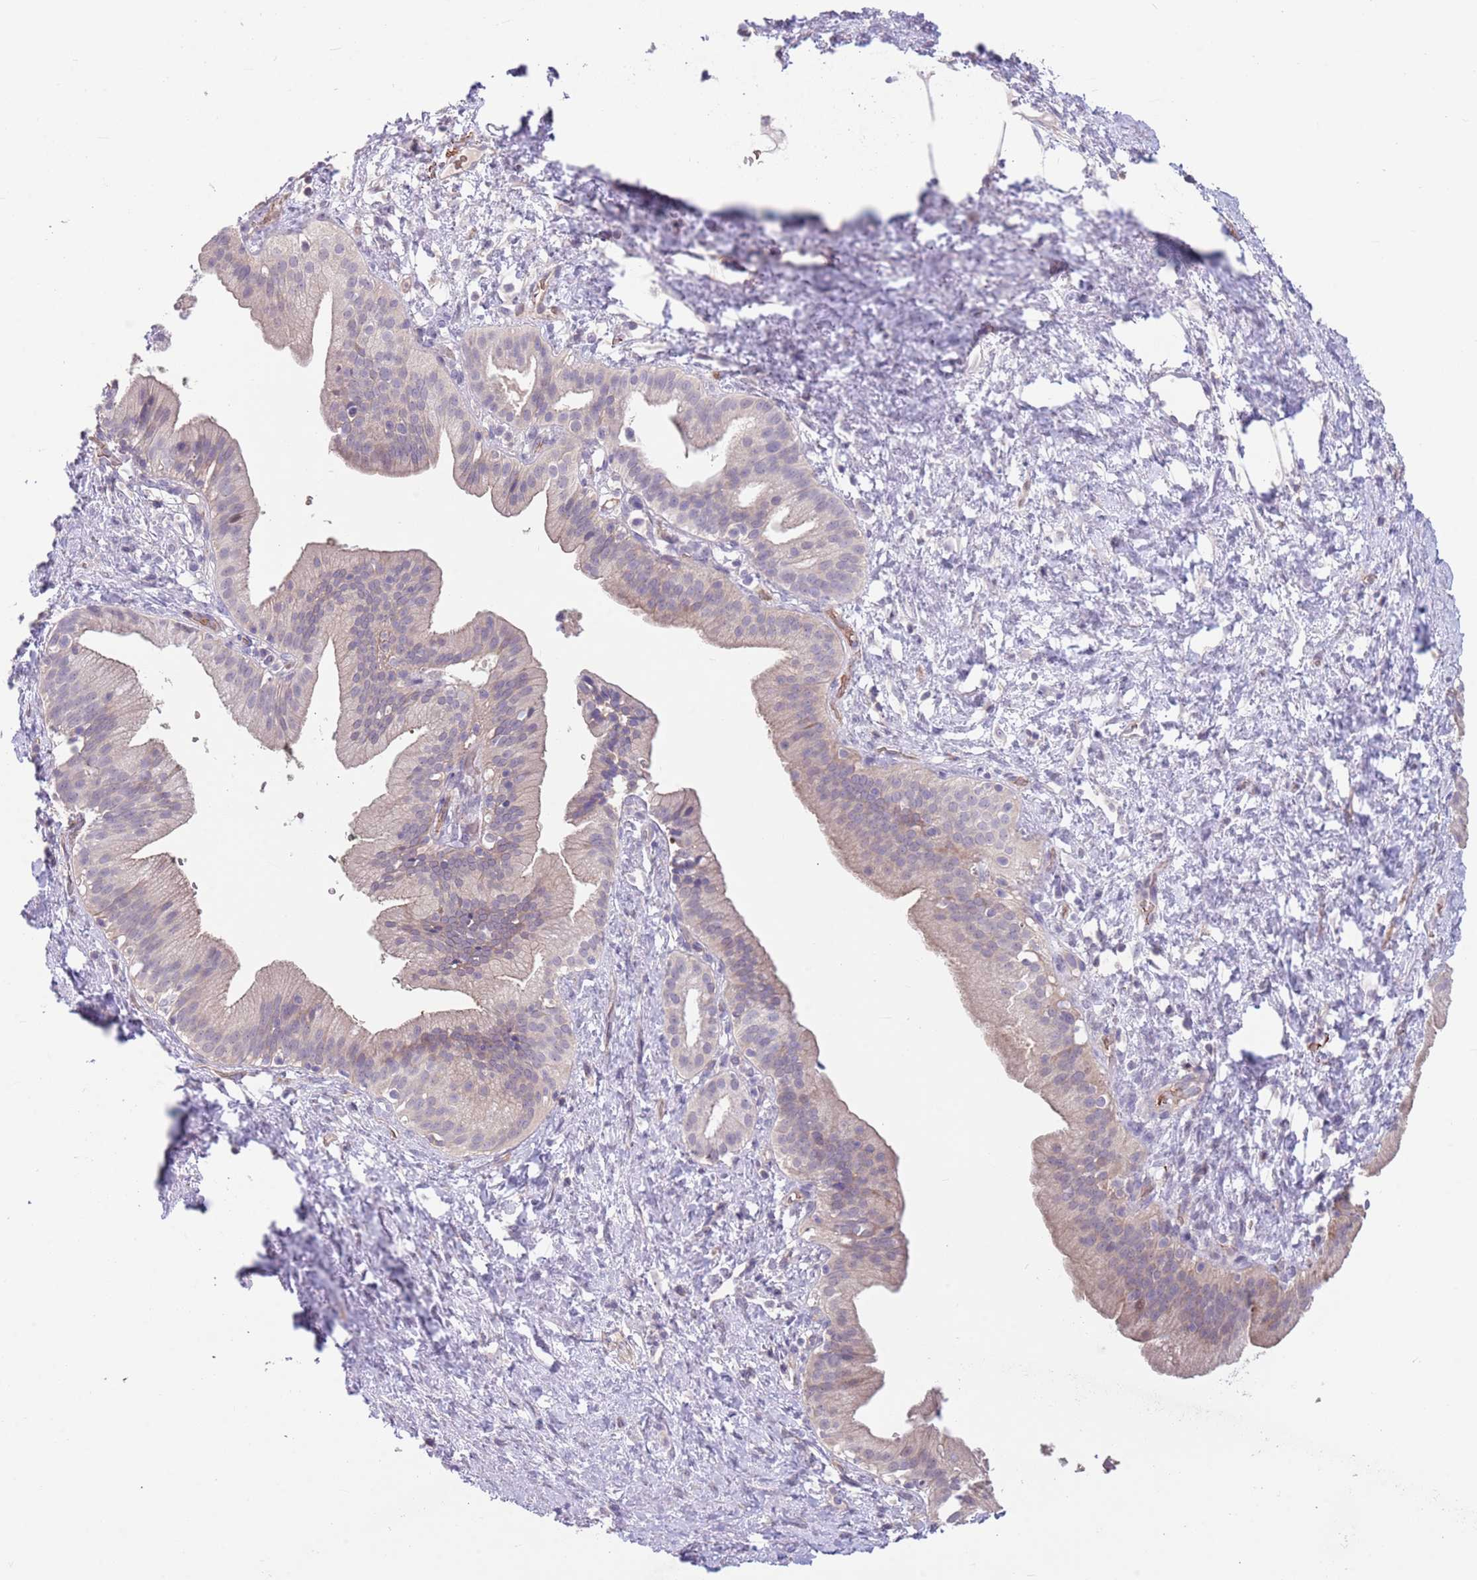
{"staining": {"intensity": "weak", "quantity": "<25%", "location": "cytoplasmic/membranous"}, "tissue": "pancreatic cancer", "cell_type": "Tumor cells", "image_type": "cancer", "snomed": [{"axis": "morphology", "description": "Adenocarcinoma, NOS"}, {"axis": "topography", "description": "Pancreas"}], "caption": "Human adenocarcinoma (pancreatic) stained for a protein using IHC reveals no expression in tumor cells.", "gene": "ZNF14", "patient": {"sex": "male", "age": 68}}